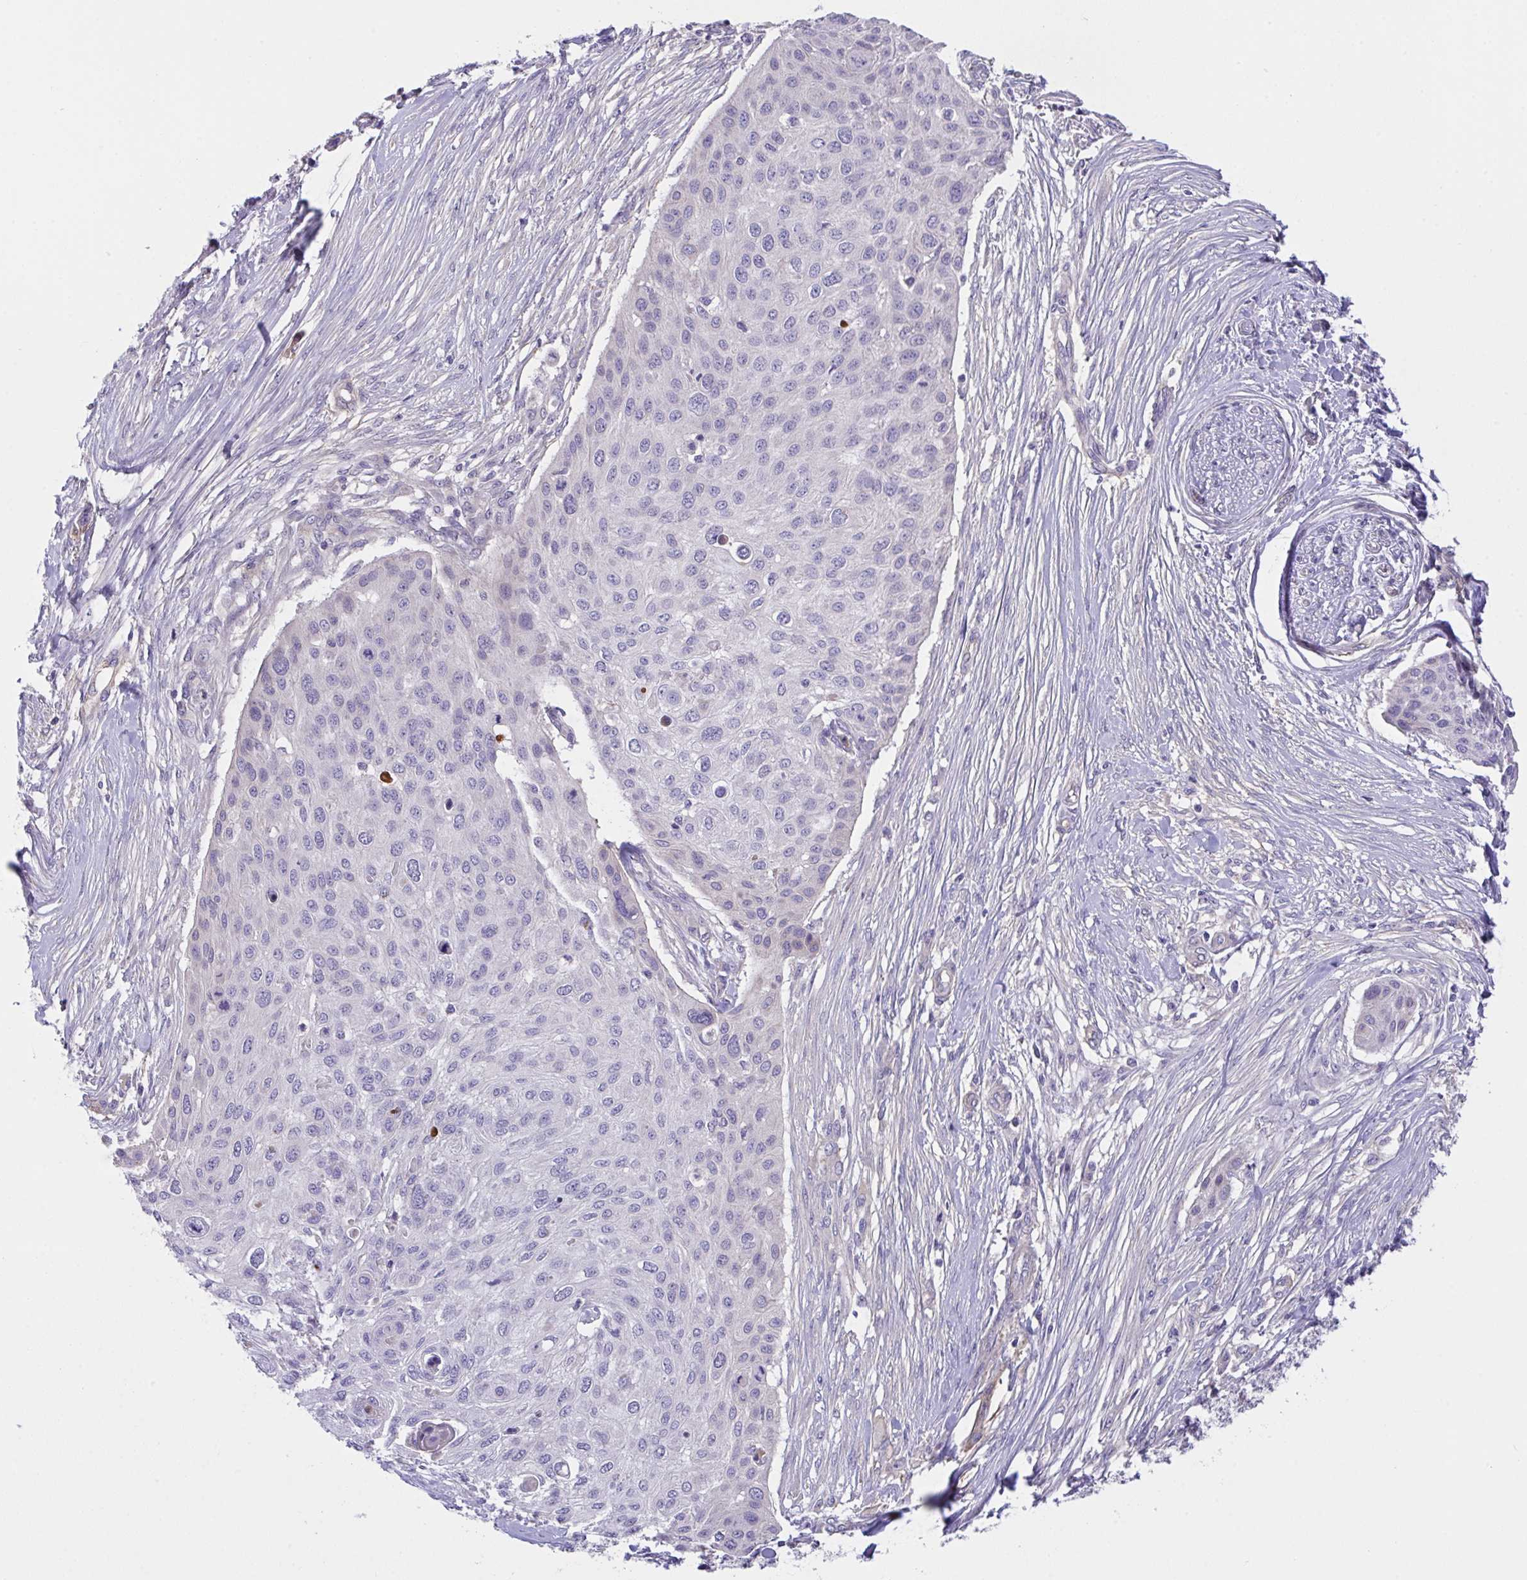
{"staining": {"intensity": "negative", "quantity": "none", "location": "none"}, "tissue": "skin cancer", "cell_type": "Tumor cells", "image_type": "cancer", "snomed": [{"axis": "morphology", "description": "Squamous cell carcinoma, NOS"}, {"axis": "topography", "description": "Skin"}], "caption": "Tumor cells show no significant protein staining in skin squamous cell carcinoma.", "gene": "RHOXF1", "patient": {"sex": "female", "age": 87}}